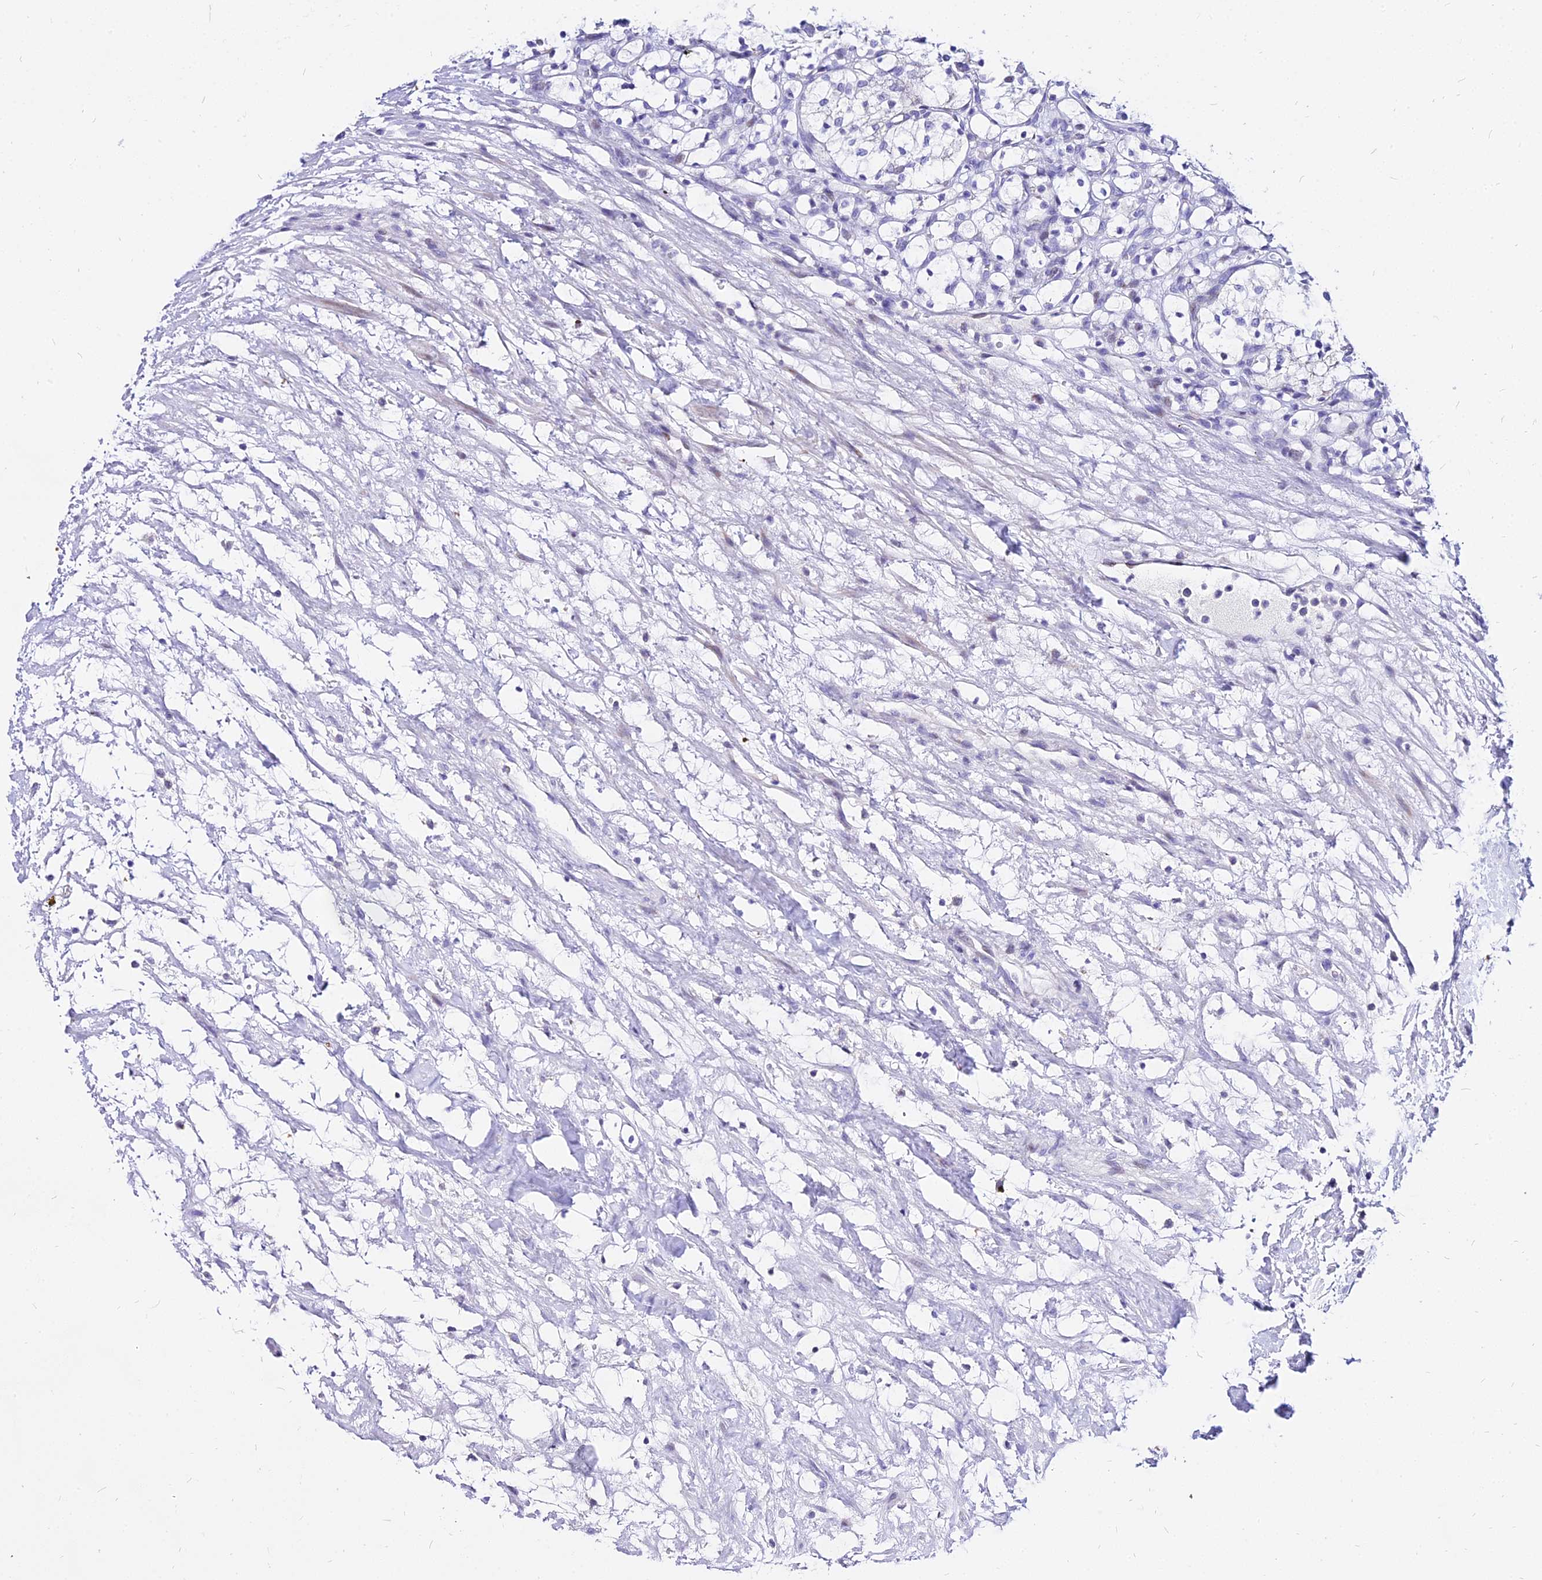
{"staining": {"intensity": "negative", "quantity": "none", "location": "none"}, "tissue": "renal cancer", "cell_type": "Tumor cells", "image_type": "cancer", "snomed": [{"axis": "morphology", "description": "Adenocarcinoma, NOS"}, {"axis": "topography", "description": "Kidney"}], "caption": "High power microscopy image of an IHC photomicrograph of renal cancer (adenocarcinoma), revealing no significant expression in tumor cells.", "gene": "CARD18", "patient": {"sex": "female", "age": 69}}